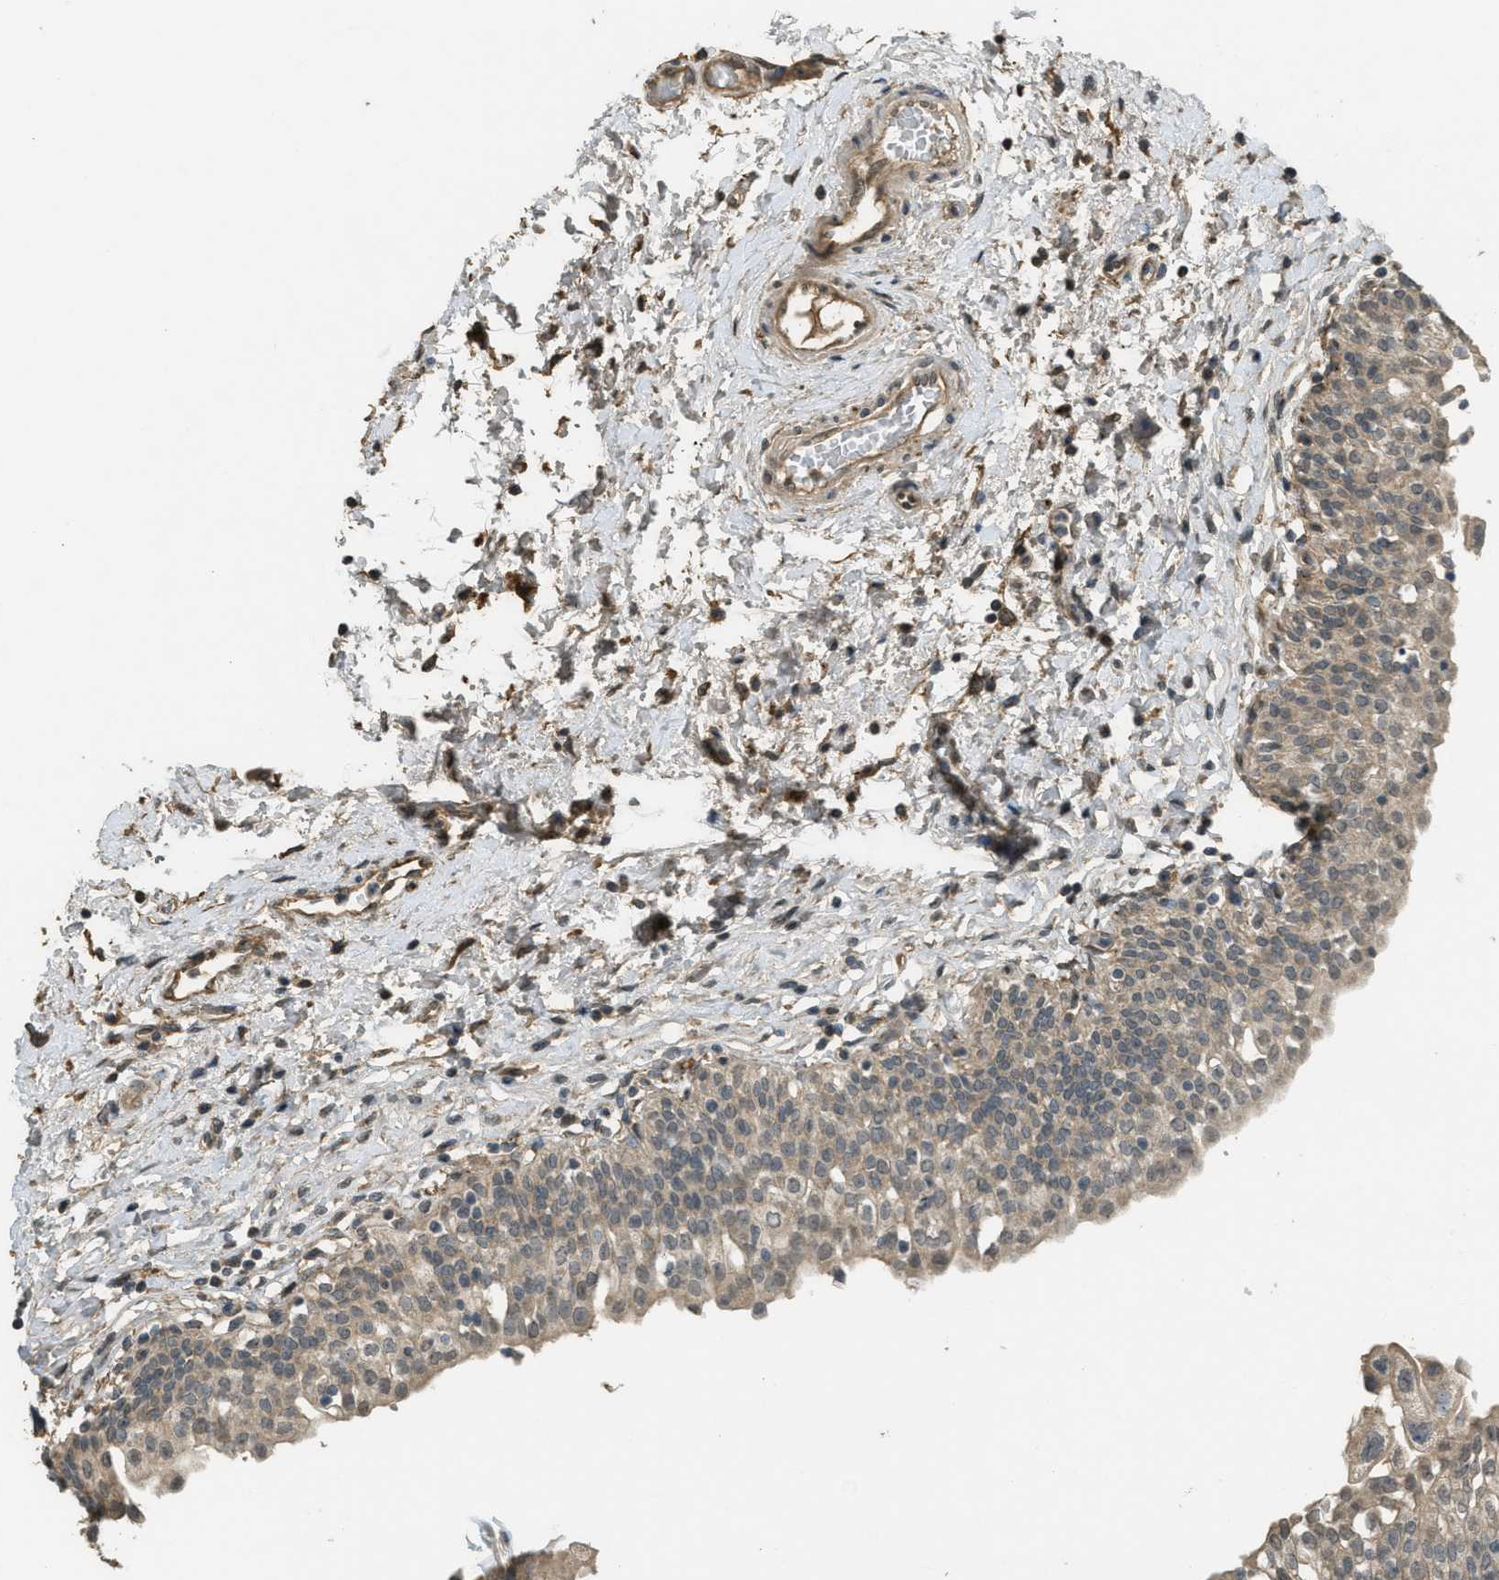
{"staining": {"intensity": "weak", "quantity": ">75%", "location": "cytoplasmic/membranous"}, "tissue": "urinary bladder", "cell_type": "Urothelial cells", "image_type": "normal", "snomed": [{"axis": "morphology", "description": "Normal tissue, NOS"}, {"axis": "topography", "description": "Urinary bladder"}], "caption": "Protein analysis of normal urinary bladder demonstrates weak cytoplasmic/membranous positivity in about >75% of urothelial cells.", "gene": "IGF2BP2", "patient": {"sex": "male", "age": 55}}